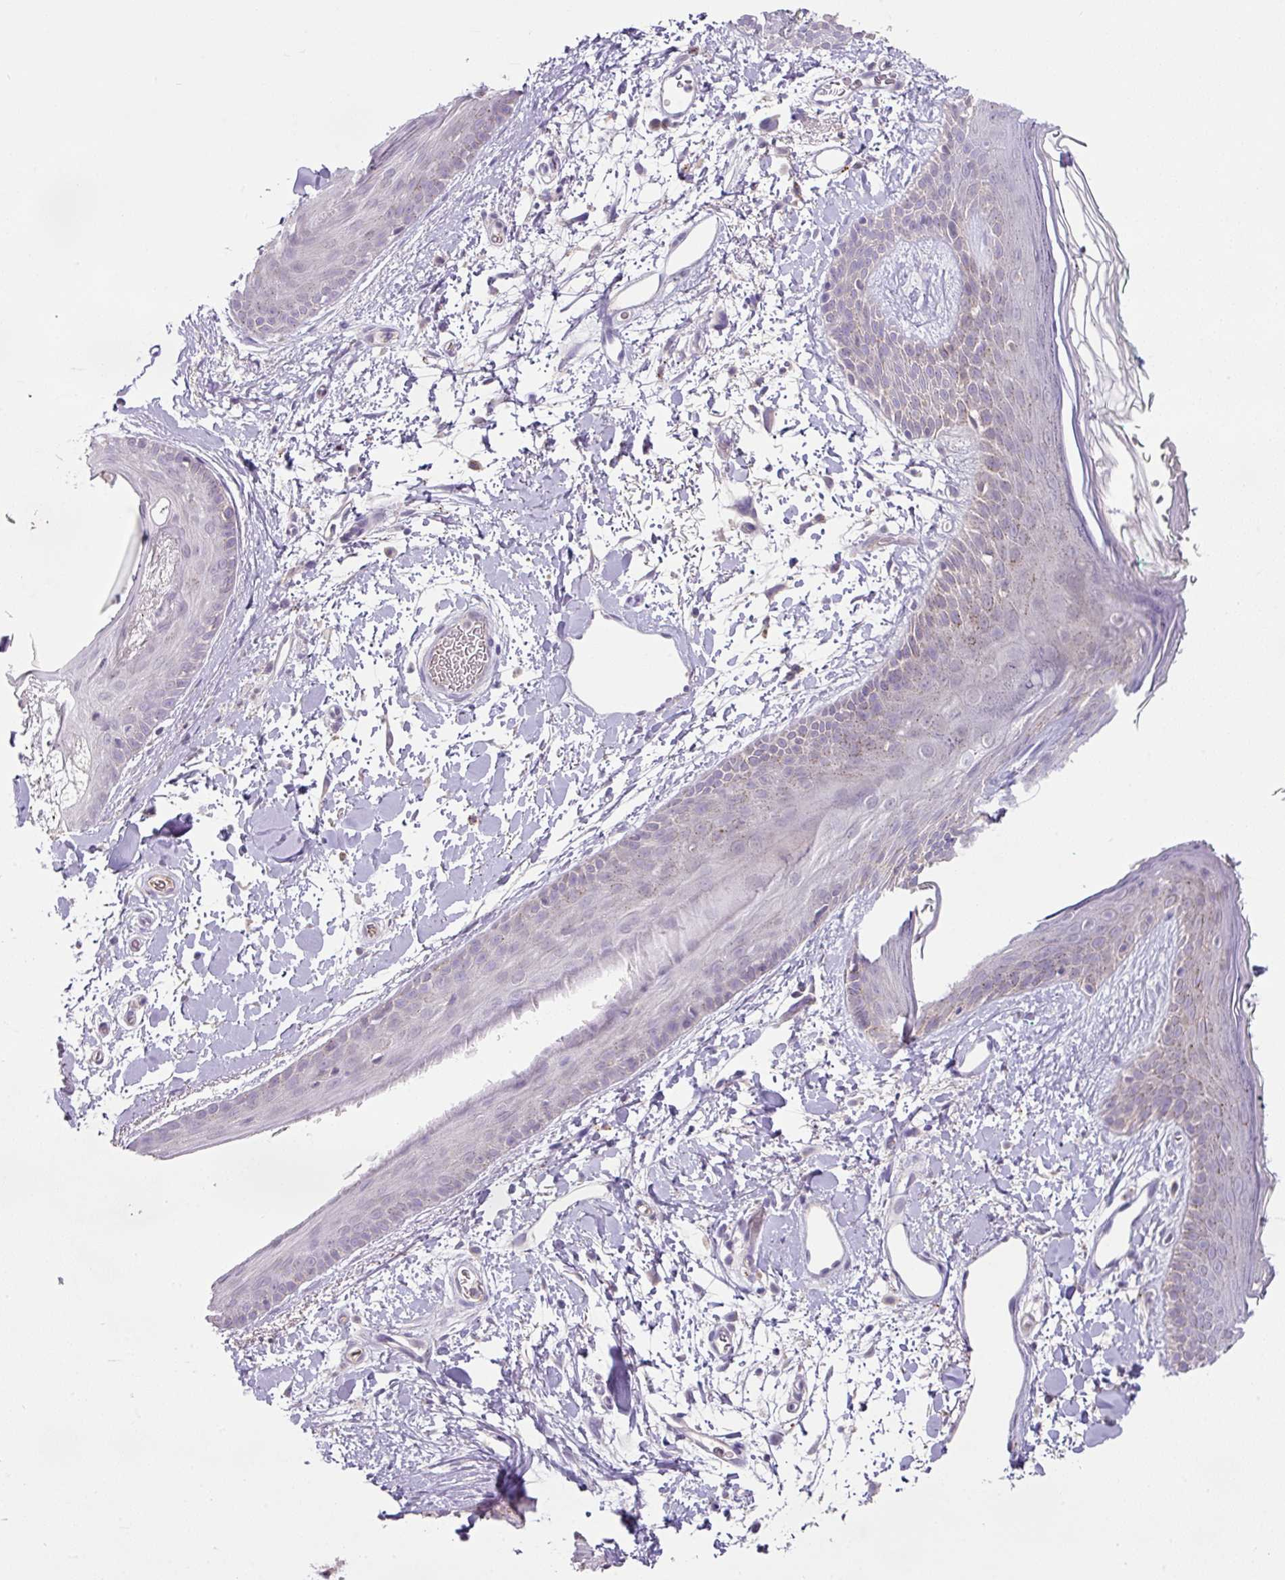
{"staining": {"intensity": "negative", "quantity": "none", "location": "none"}, "tissue": "skin", "cell_type": "Fibroblasts", "image_type": "normal", "snomed": [{"axis": "morphology", "description": "Normal tissue, NOS"}, {"axis": "topography", "description": "Skin"}], "caption": "Protein analysis of normal skin shows no significant staining in fibroblasts. The staining is performed using DAB (3,3'-diaminobenzidine) brown chromogen with nuclei counter-stained in using hematoxylin.", "gene": "PLEKHH3", "patient": {"sex": "male", "age": 79}}